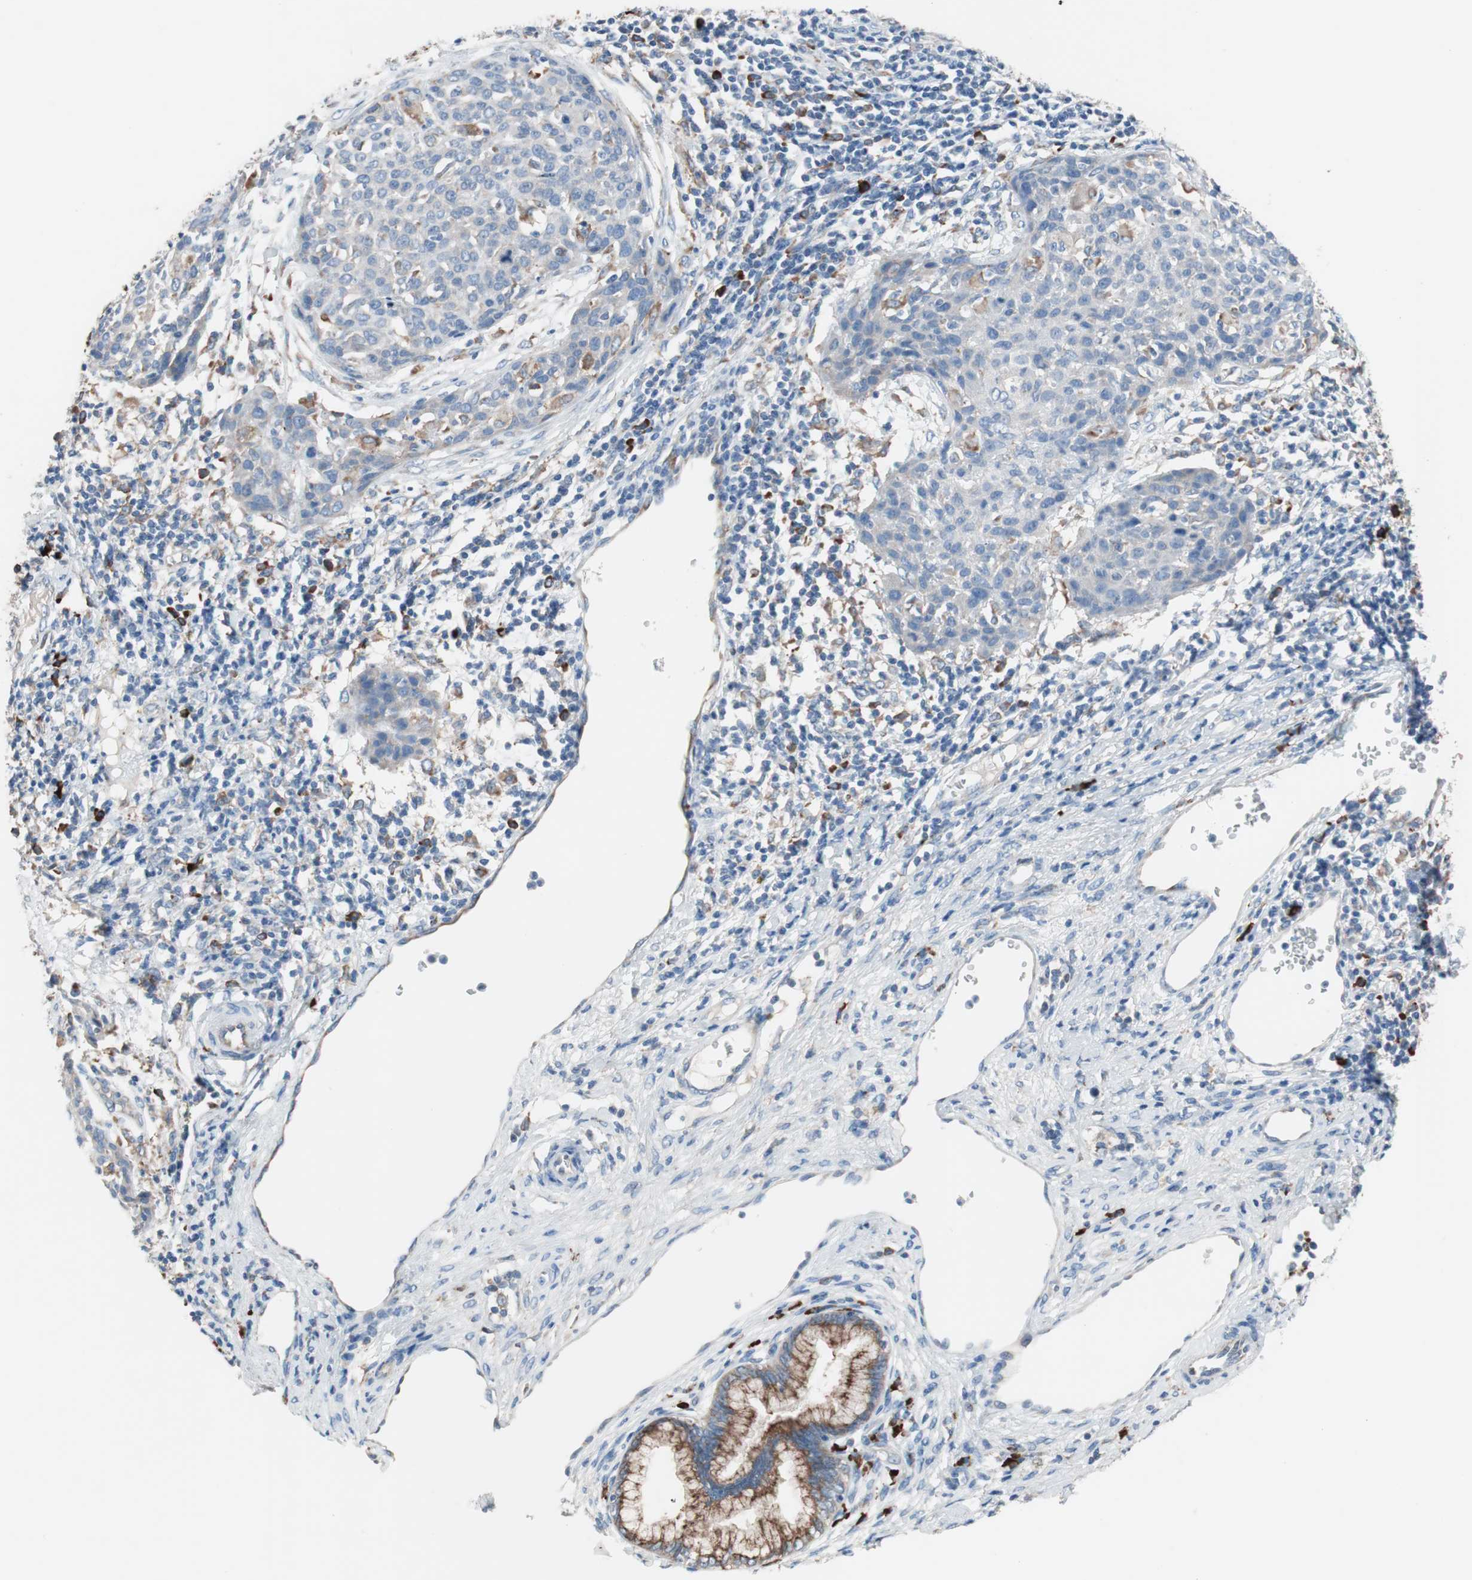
{"staining": {"intensity": "weak", "quantity": "<25%", "location": "cytoplasmic/membranous"}, "tissue": "cervical cancer", "cell_type": "Tumor cells", "image_type": "cancer", "snomed": [{"axis": "morphology", "description": "Squamous cell carcinoma, NOS"}, {"axis": "topography", "description": "Cervix"}], "caption": "Protein analysis of cervical cancer displays no significant positivity in tumor cells.", "gene": "SLC27A4", "patient": {"sex": "female", "age": 38}}